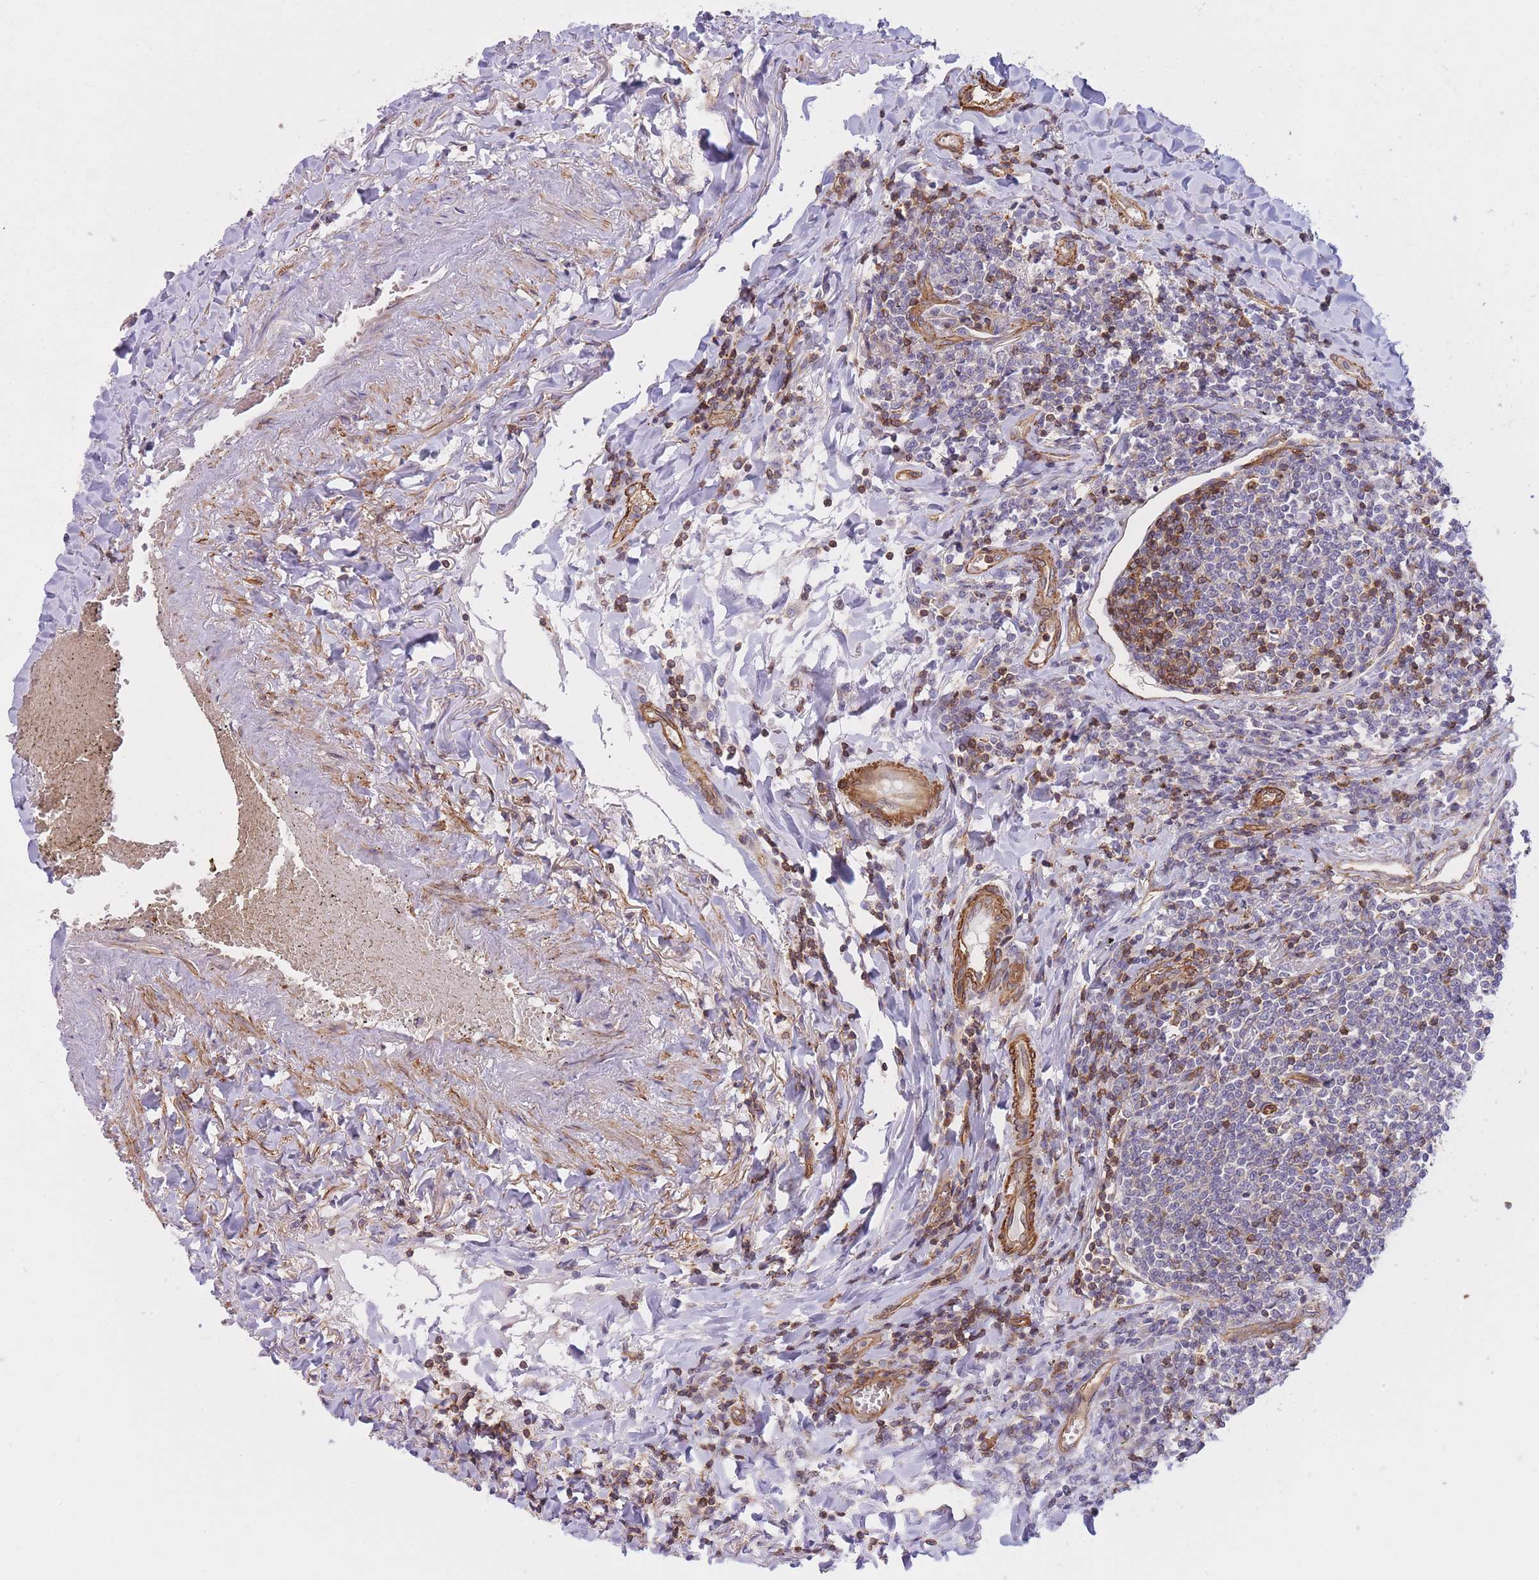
{"staining": {"intensity": "moderate", "quantity": "<25%", "location": "cytoplasmic/membranous"}, "tissue": "lymphoma", "cell_type": "Tumor cells", "image_type": "cancer", "snomed": [{"axis": "morphology", "description": "Malignant lymphoma, non-Hodgkin's type, Low grade"}, {"axis": "topography", "description": "Lung"}], "caption": "IHC image of human lymphoma stained for a protein (brown), which demonstrates low levels of moderate cytoplasmic/membranous staining in approximately <25% of tumor cells.", "gene": "CDC25B", "patient": {"sex": "female", "age": 71}}